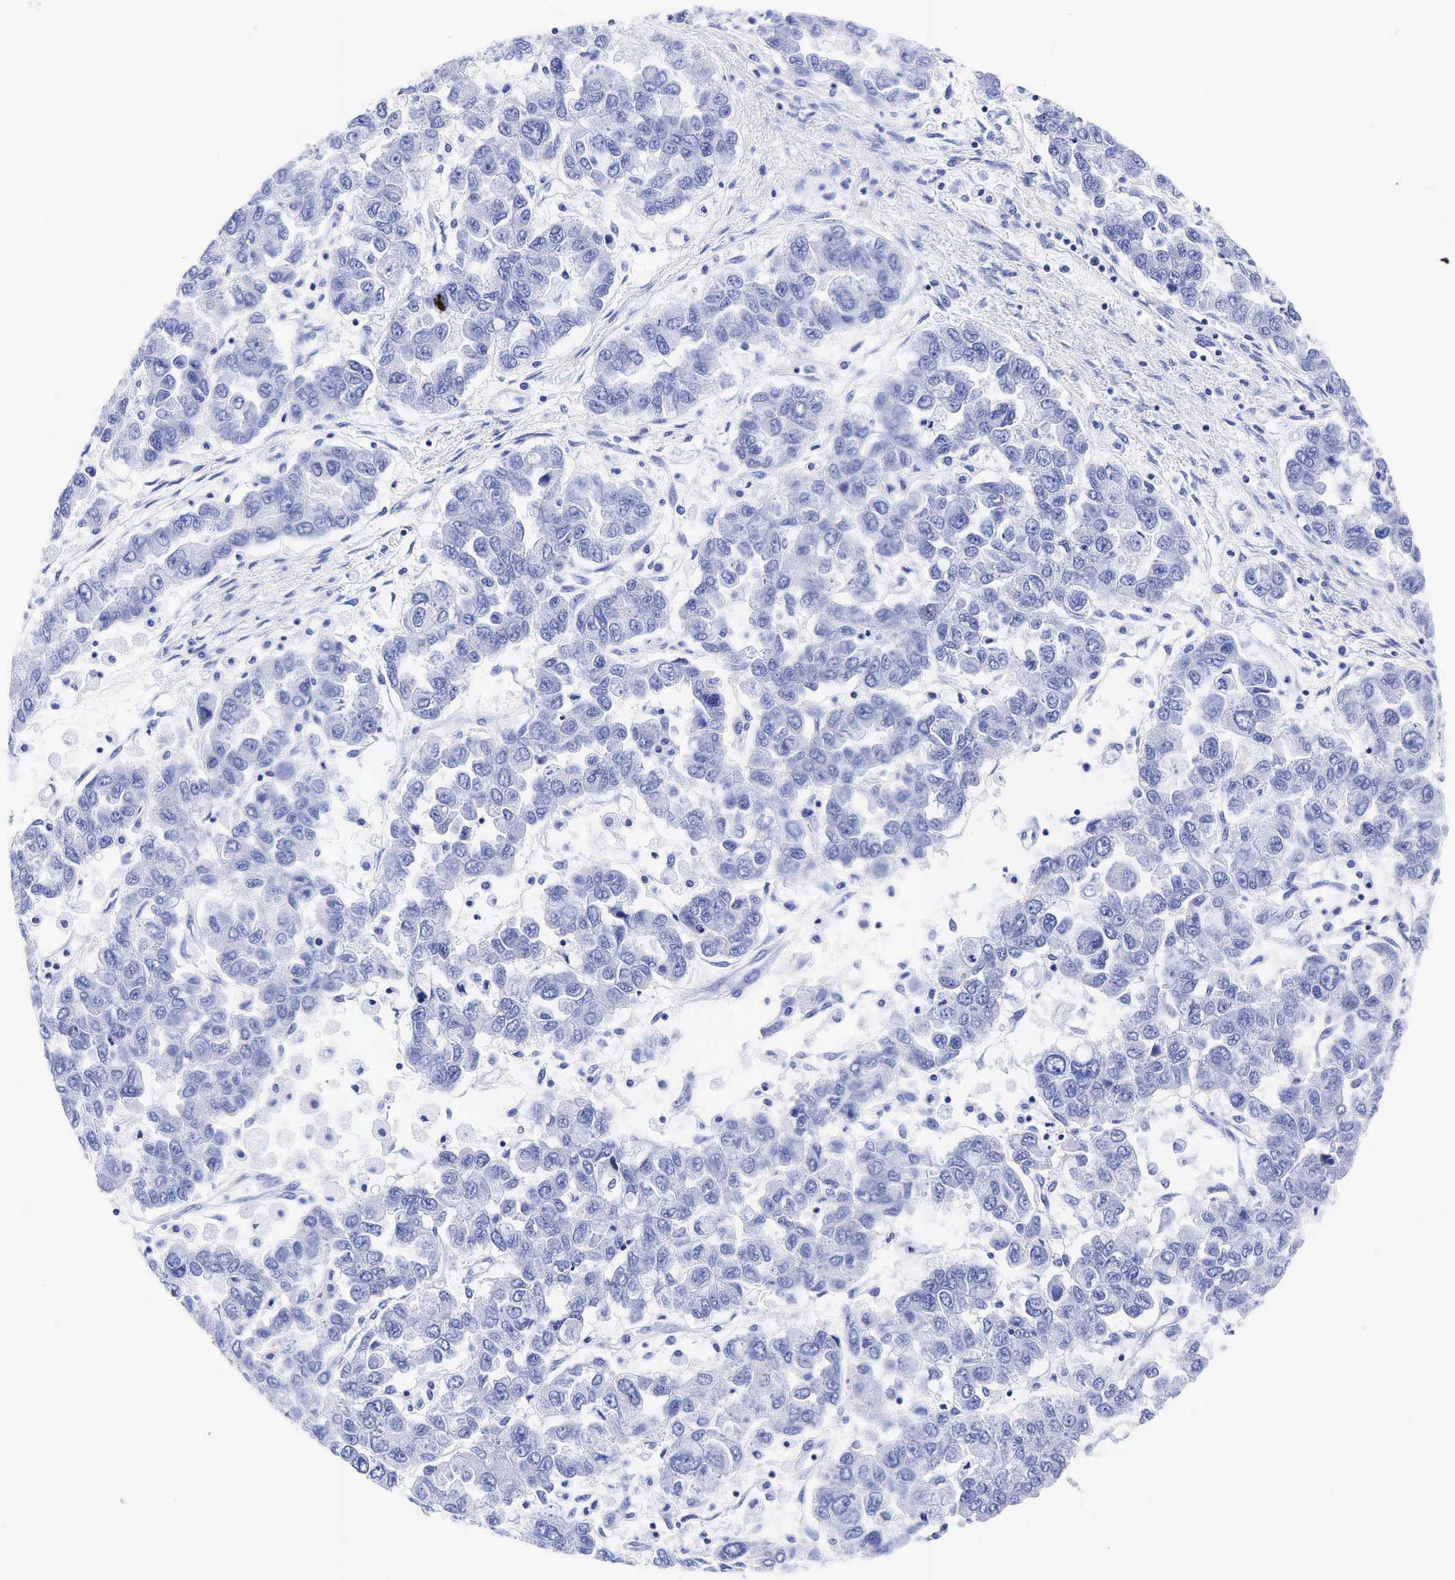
{"staining": {"intensity": "negative", "quantity": "none", "location": "none"}, "tissue": "ovarian cancer", "cell_type": "Tumor cells", "image_type": "cancer", "snomed": [{"axis": "morphology", "description": "Cystadenocarcinoma, serous, NOS"}, {"axis": "topography", "description": "Ovary"}], "caption": "Immunohistochemical staining of serous cystadenocarcinoma (ovarian) exhibits no significant expression in tumor cells. (Brightfield microscopy of DAB (3,3'-diaminobenzidine) IHC at high magnification).", "gene": "KLK3", "patient": {"sex": "female", "age": 84}}